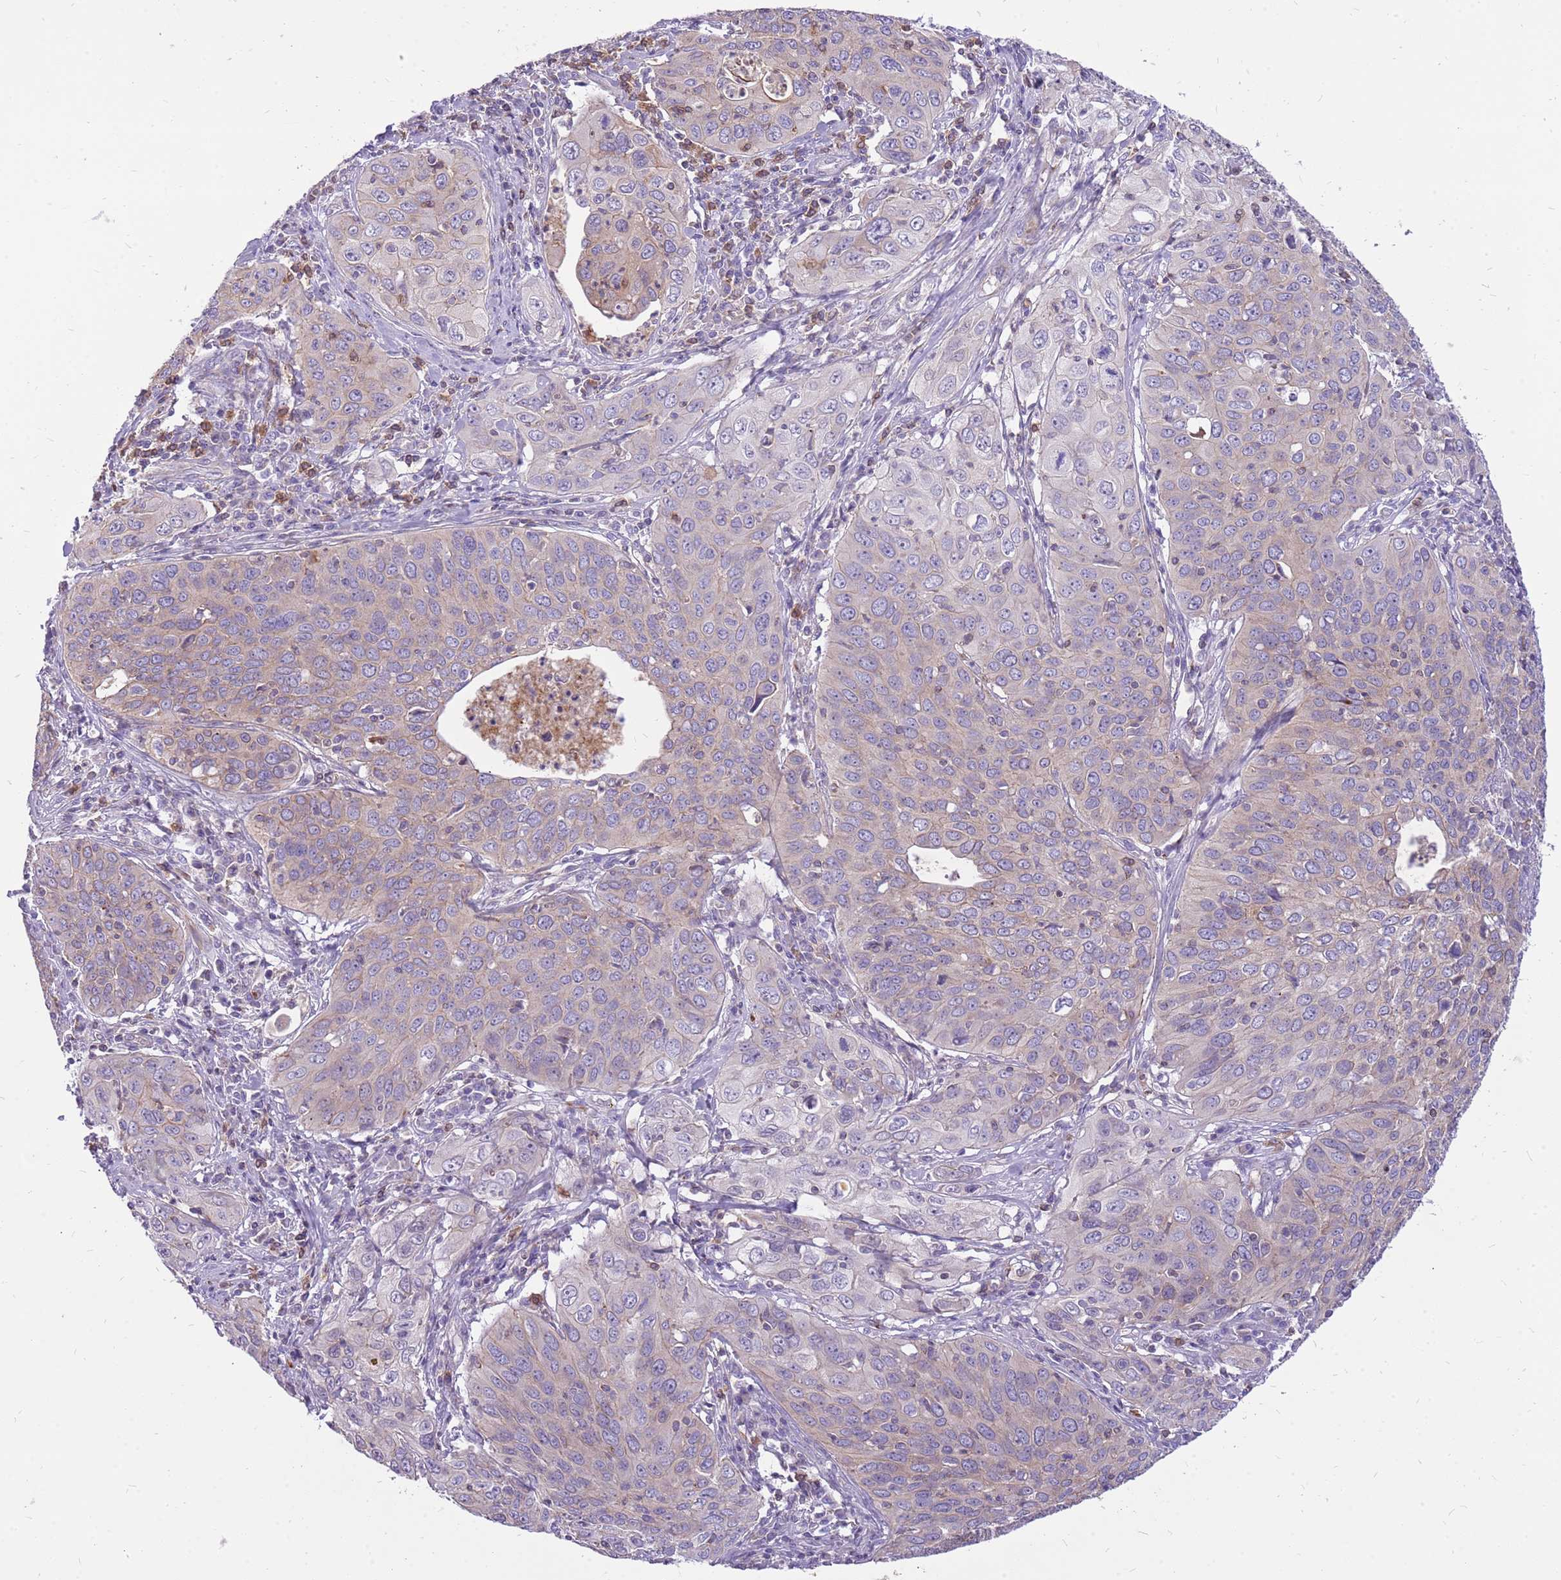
{"staining": {"intensity": "weak", "quantity": "<25%", "location": "cytoplasmic/membranous"}, "tissue": "cervical cancer", "cell_type": "Tumor cells", "image_type": "cancer", "snomed": [{"axis": "morphology", "description": "Squamous cell carcinoma, NOS"}, {"axis": "topography", "description": "Cervix"}], "caption": "Immunohistochemical staining of human cervical cancer exhibits no significant positivity in tumor cells.", "gene": "WDR90", "patient": {"sex": "female", "age": 36}}